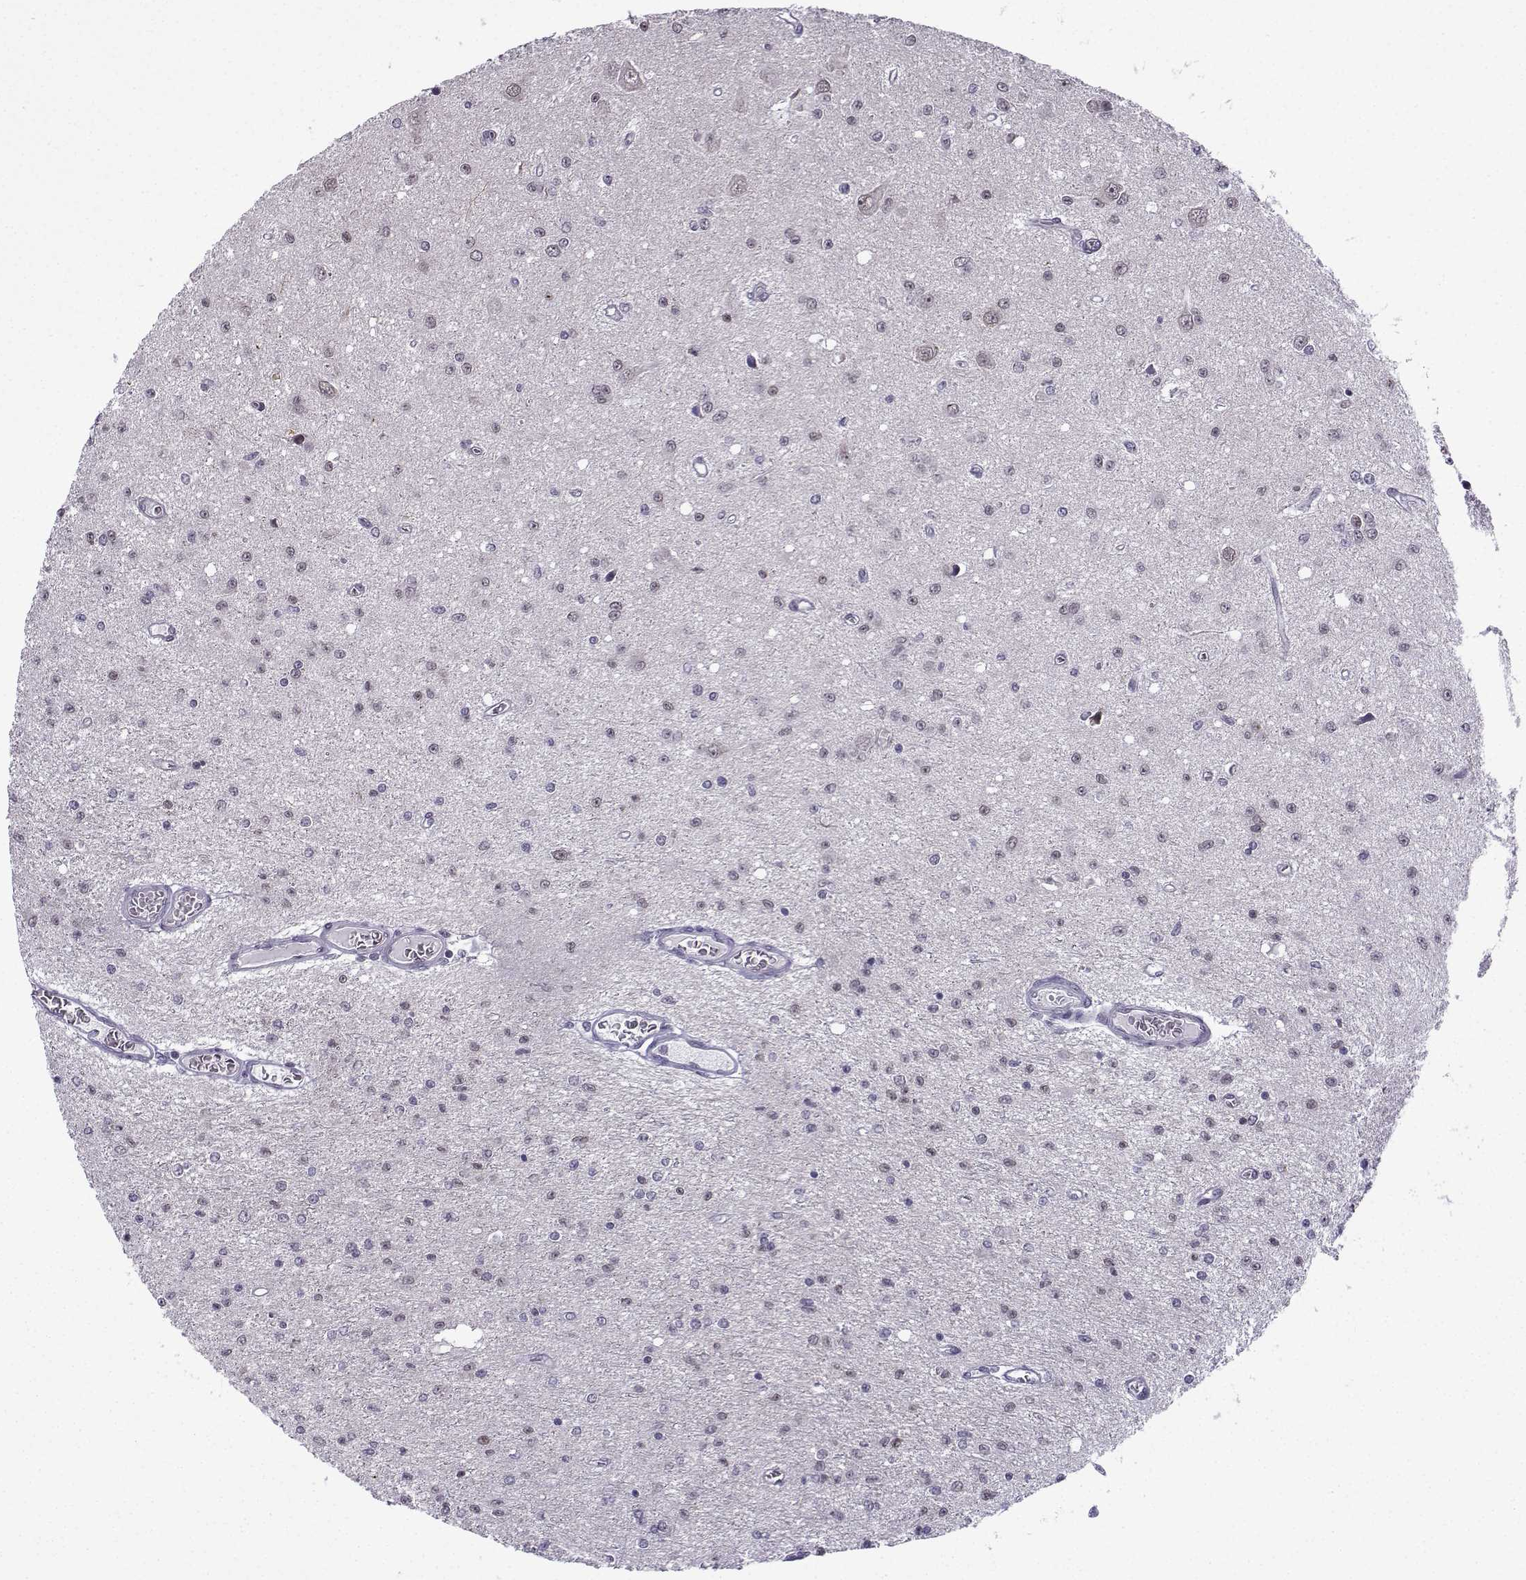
{"staining": {"intensity": "negative", "quantity": "none", "location": "none"}, "tissue": "glioma", "cell_type": "Tumor cells", "image_type": "cancer", "snomed": [{"axis": "morphology", "description": "Glioma, malignant, Low grade"}, {"axis": "topography", "description": "Brain"}], "caption": "Histopathology image shows no protein positivity in tumor cells of malignant glioma (low-grade) tissue.", "gene": "FGF3", "patient": {"sex": "female", "age": 45}}